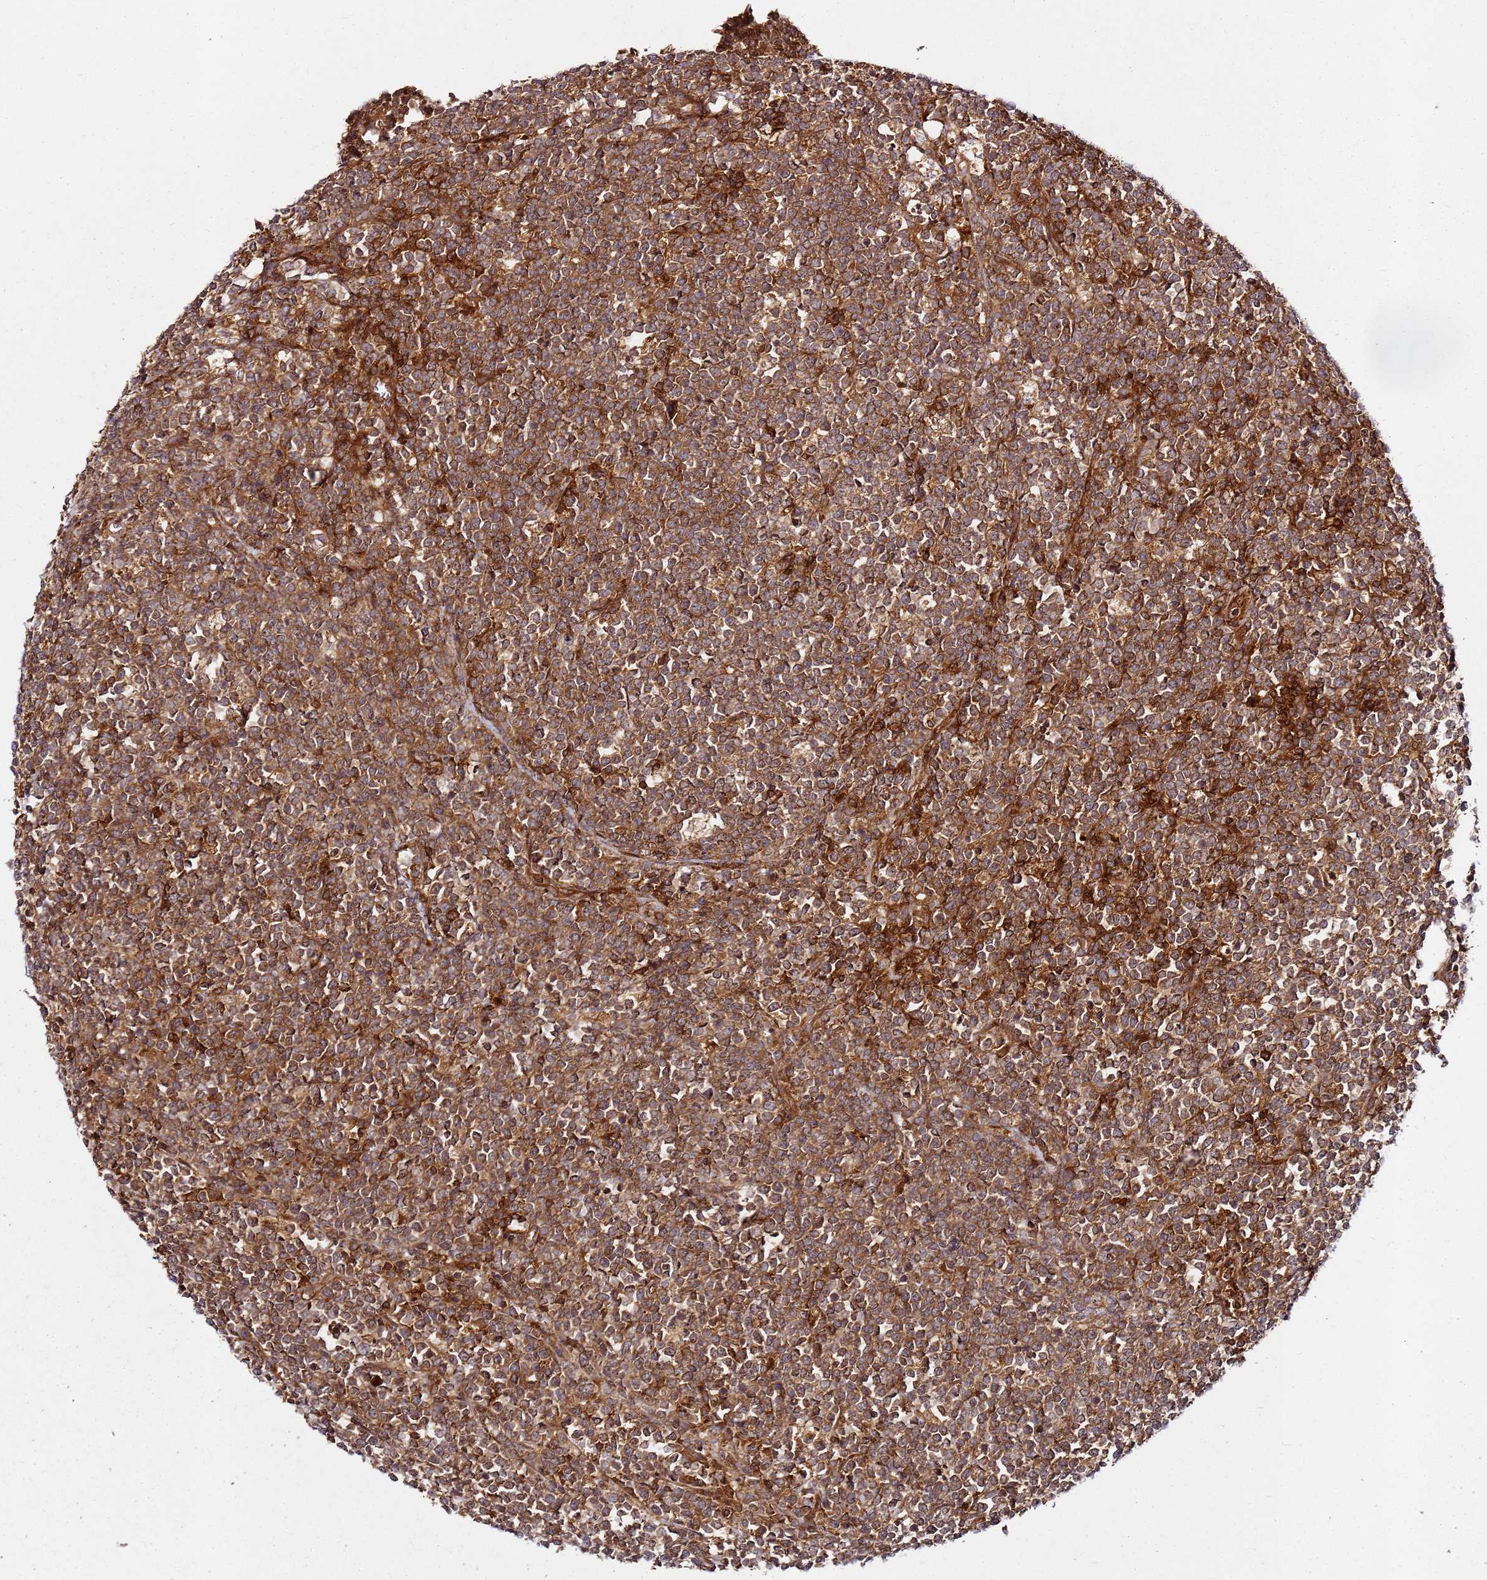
{"staining": {"intensity": "moderate", "quantity": ">75%", "location": "cytoplasmic/membranous"}, "tissue": "lymphoma", "cell_type": "Tumor cells", "image_type": "cancer", "snomed": [{"axis": "morphology", "description": "Malignant lymphoma, non-Hodgkin's type, High grade"}, {"axis": "topography", "description": "Small intestine"}], "caption": "Human lymphoma stained with a brown dye exhibits moderate cytoplasmic/membranous positive positivity in approximately >75% of tumor cells.", "gene": "PRMT7", "patient": {"sex": "male", "age": 8}}